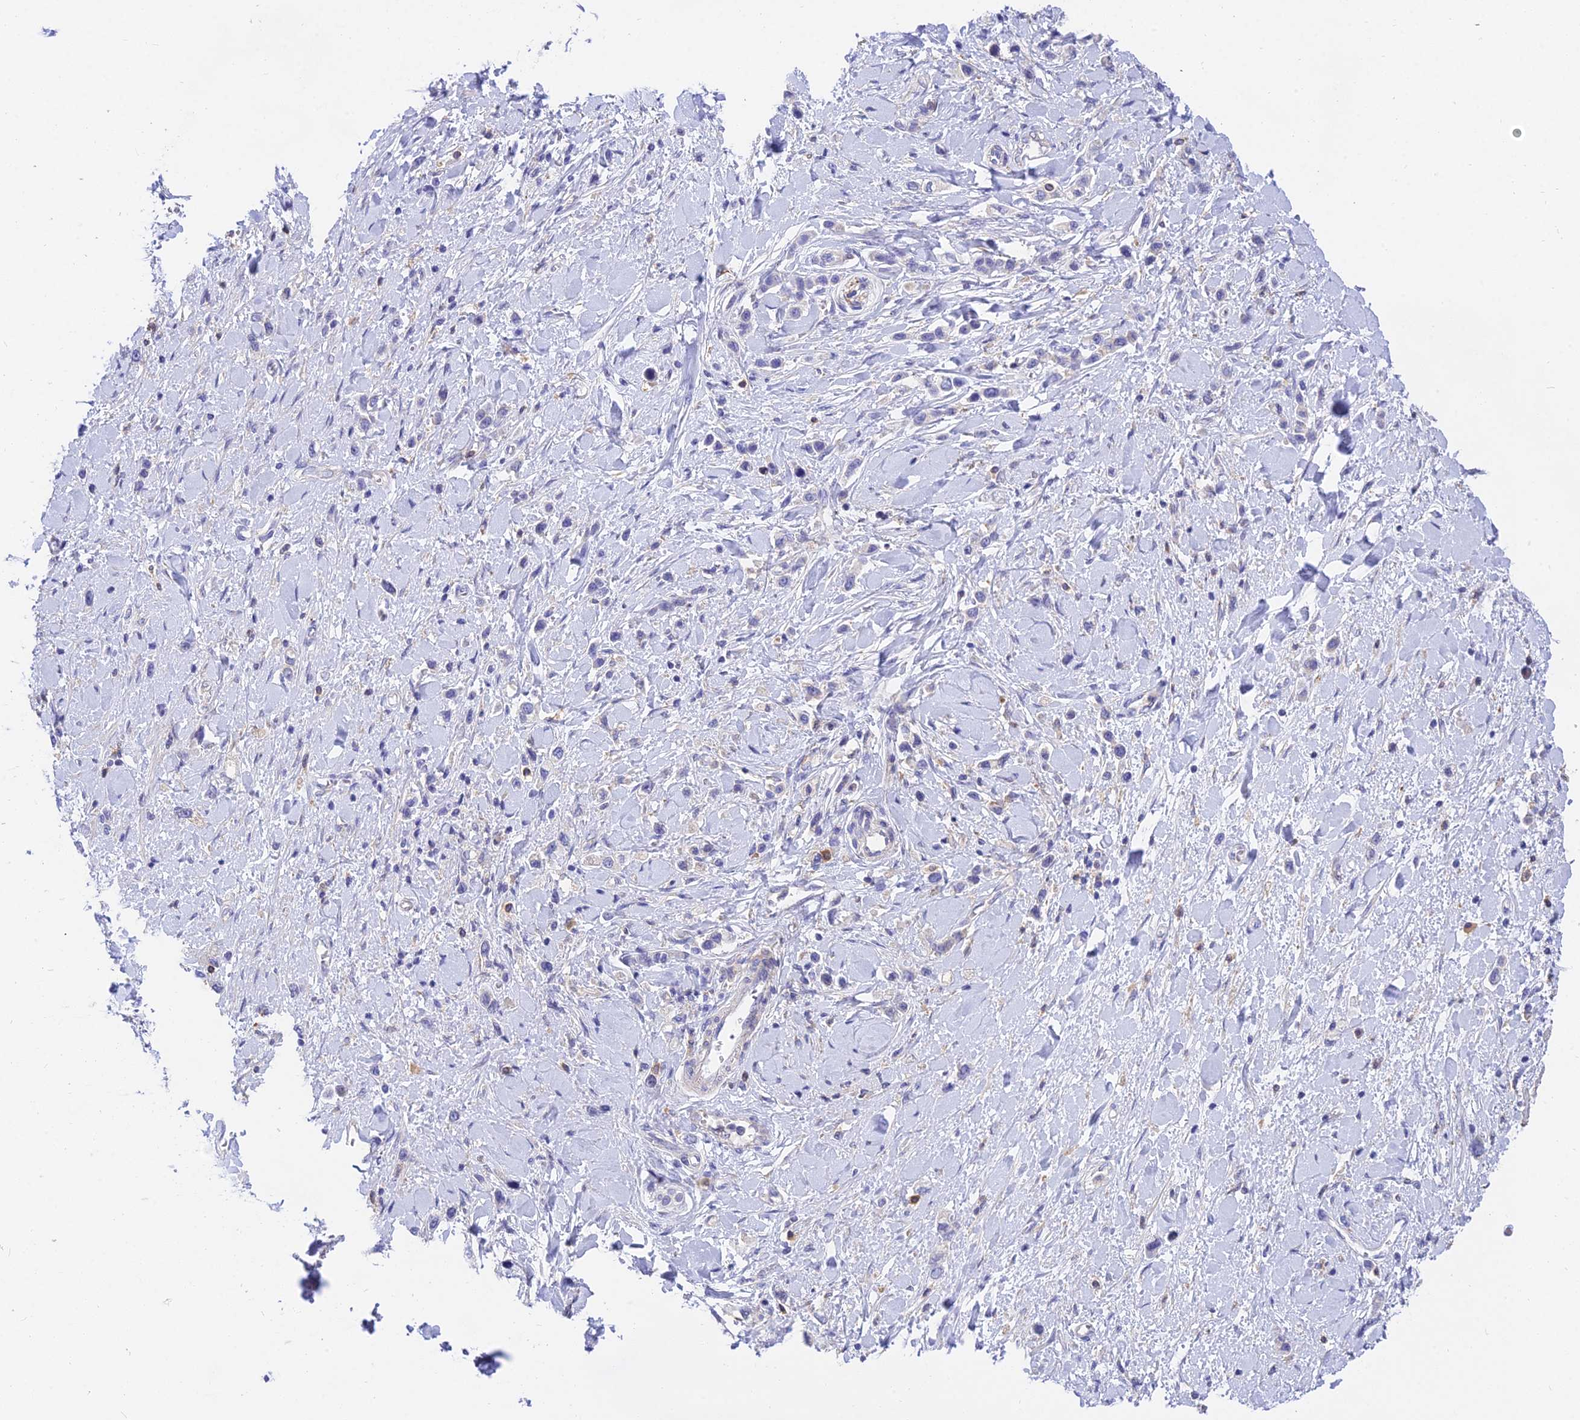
{"staining": {"intensity": "negative", "quantity": "none", "location": "none"}, "tissue": "stomach cancer", "cell_type": "Tumor cells", "image_type": "cancer", "snomed": [{"axis": "morphology", "description": "Normal tissue, NOS"}, {"axis": "morphology", "description": "Adenocarcinoma, NOS"}, {"axis": "topography", "description": "Stomach, upper"}, {"axis": "topography", "description": "Stomach"}], "caption": "Human adenocarcinoma (stomach) stained for a protein using immunohistochemistry shows no positivity in tumor cells.", "gene": "ARL8B", "patient": {"sex": "female", "age": 65}}